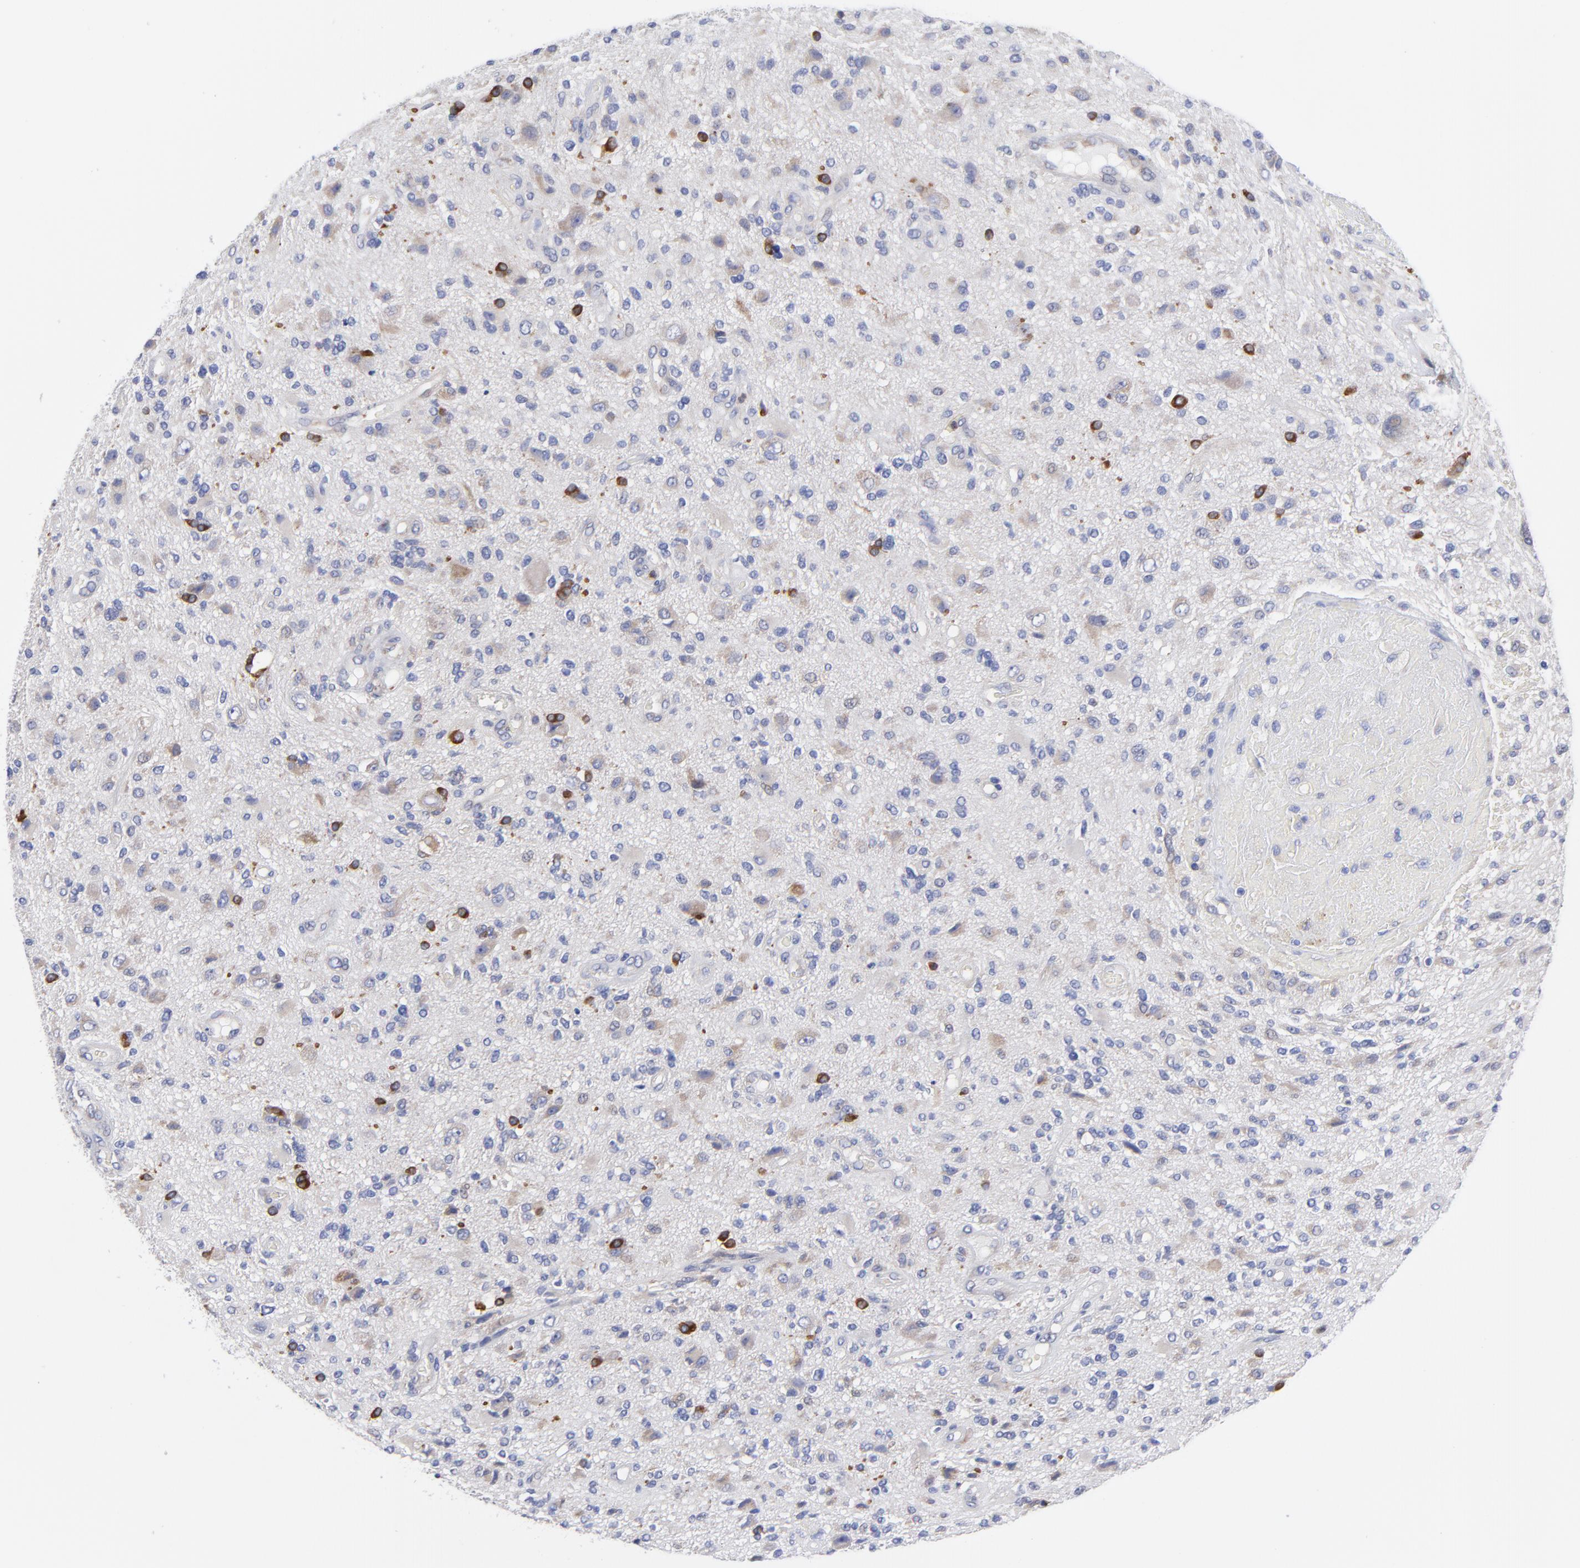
{"staining": {"intensity": "negative", "quantity": "none", "location": "none"}, "tissue": "glioma", "cell_type": "Tumor cells", "image_type": "cancer", "snomed": [{"axis": "morphology", "description": "Normal tissue, NOS"}, {"axis": "morphology", "description": "Glioma, malignant, High grade"}, {"axis": "topography", "description": "Cerebral cortex"}], "caption": "The immunohistochemistry (IHC) micrograph has no significant staining in tumor cells of glioma tissue.", "gene": "MOSPD2", "patient": {"sex": "male", "age": 75}}